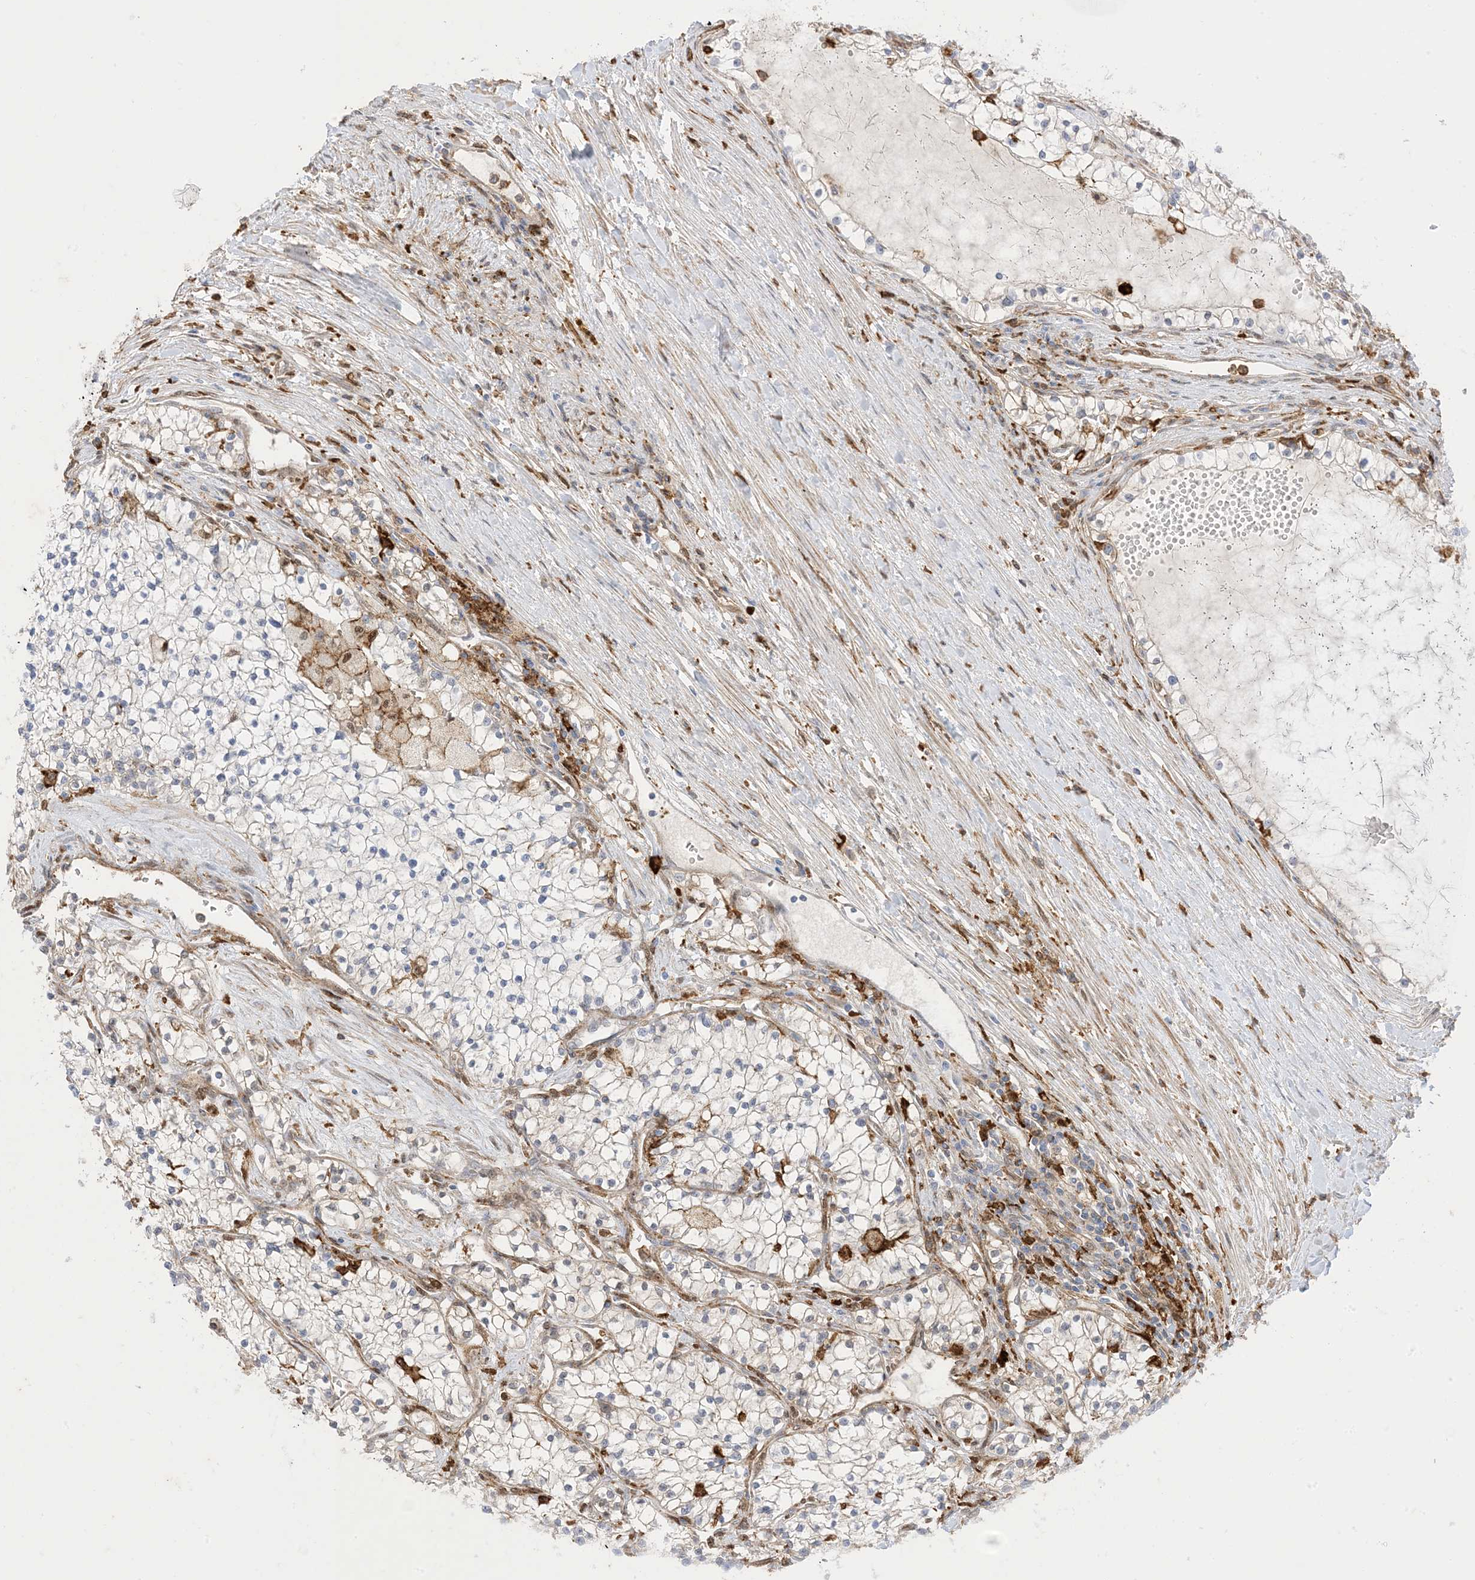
{"staining": {"intensity": "negative", "quantity": "none", "location": "none"}, "tissue": "renal cancer", "cell_type": "Tumor cells", "image_type": "cancer", "snomed": [{"axis": "morphology", "description": "Normal tissue, NOS"}, {"axis": "morphology", "description": "Adenocarcinoma, NOS"}, {"axis": "topography", "description": "Kidney"}], "caption": "Tumor cells are negative for protein expression in human renal adenocarcinoma.", "gene": "GSN", "patient": {"sex": "male", "age": 68}}